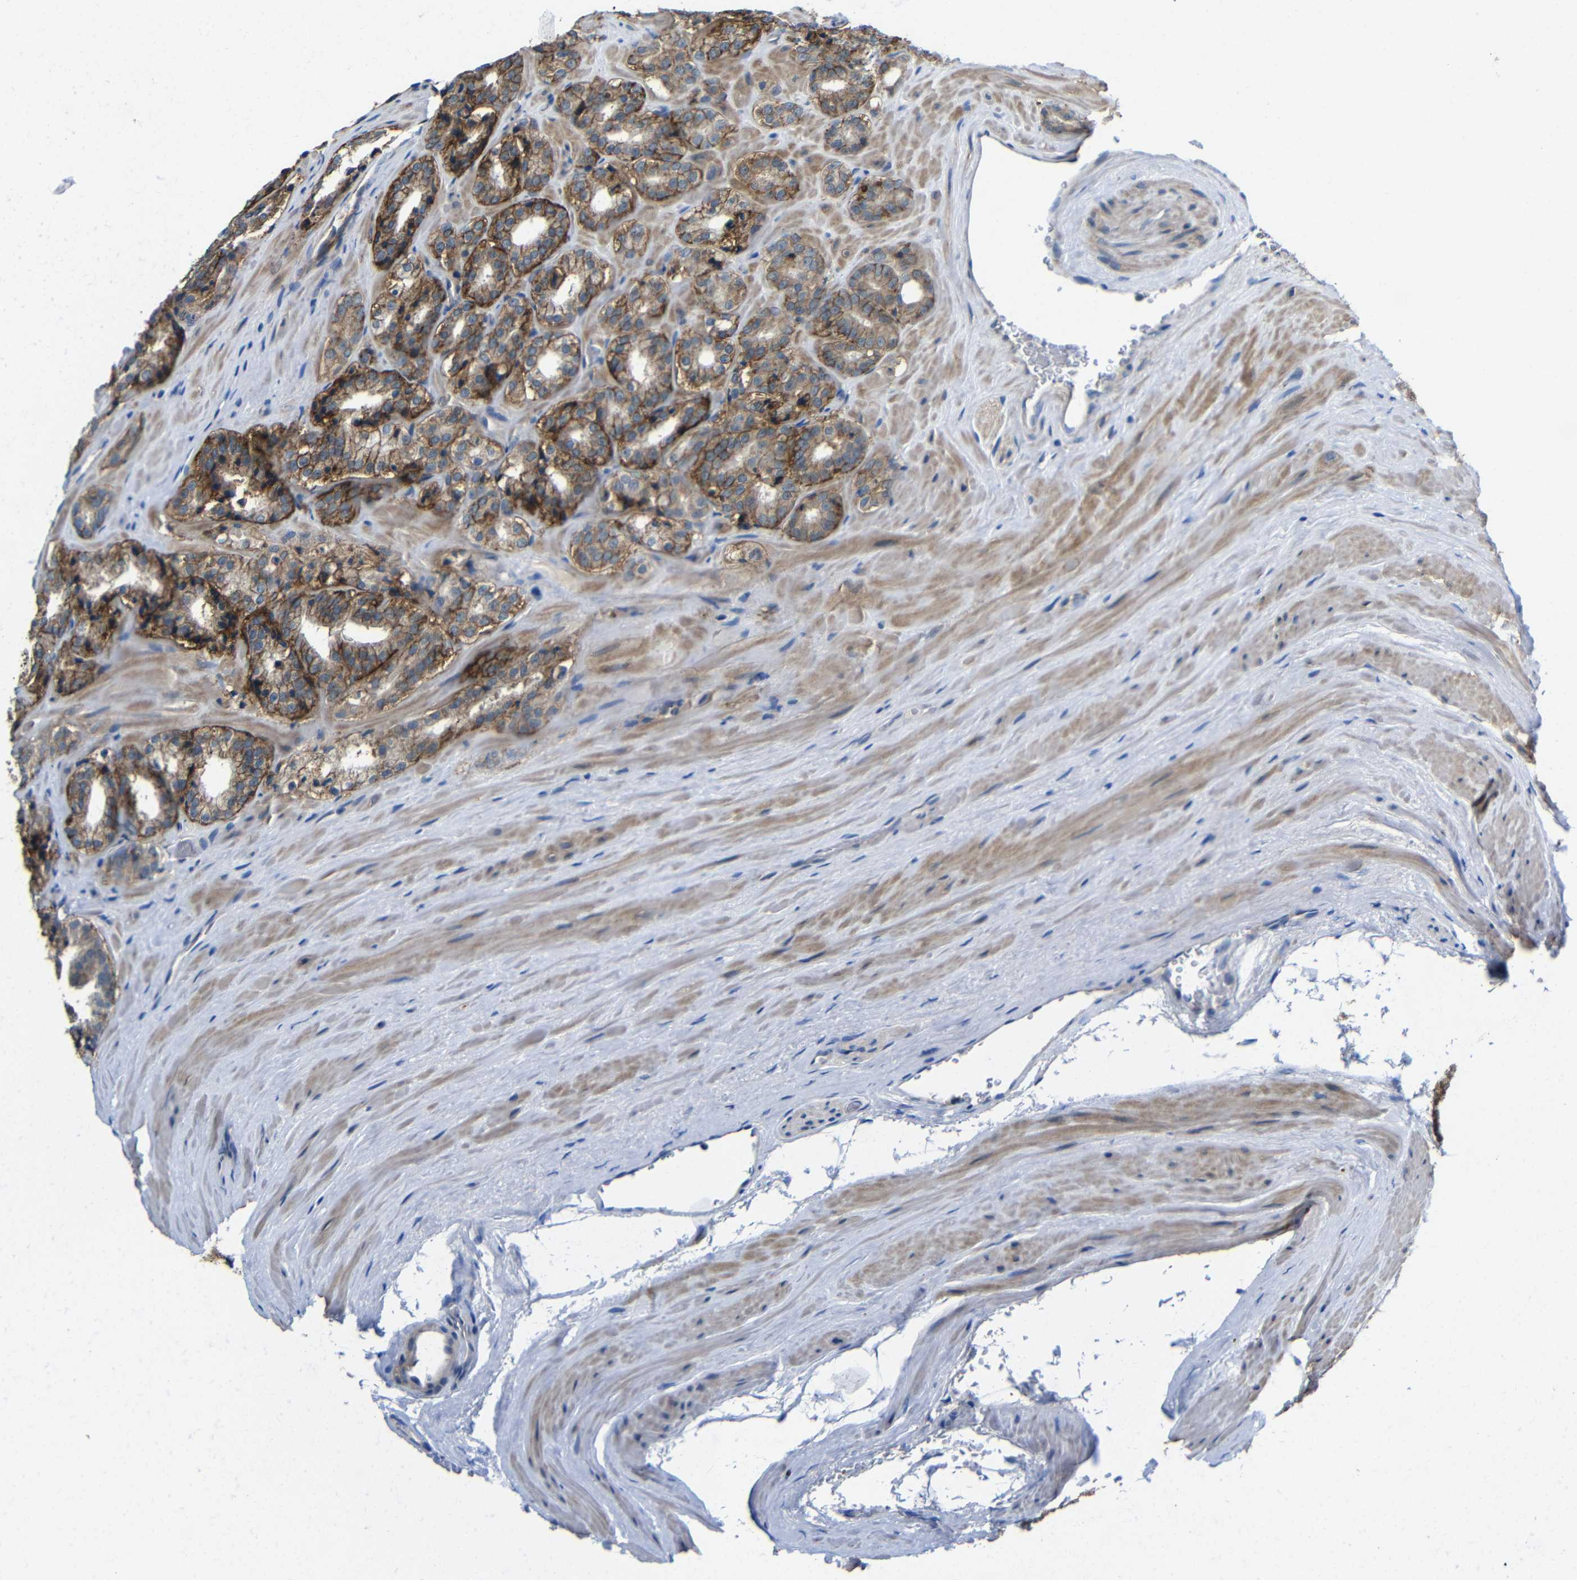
{"staining": {"intensity": "moderate", "quantity": ">75%", "location": "cytoplasmic/membranous"}, "tissue": "prostate cancer", "cell_type": "Tumor cells", "image_type": "cancer", "snomed": [{"axis": "morphology", "description": "Adenocarcinoma, High grade"}, {"axis": "topography", "description": "Prostate"}], "caption": "Prostate cancer (high-grade adenocarcinoma) was stained to show a protein in brown. There is medium levels of moderate cytoplasmic/membranous expression in about >75% of tumor cells. (DAB (3,3'-diaminobenzidine) IHC, brown staining for protein, blue staining for nuclei).", "gene": "ZNF90", "patient": {"sex": "male", "age": 60}}